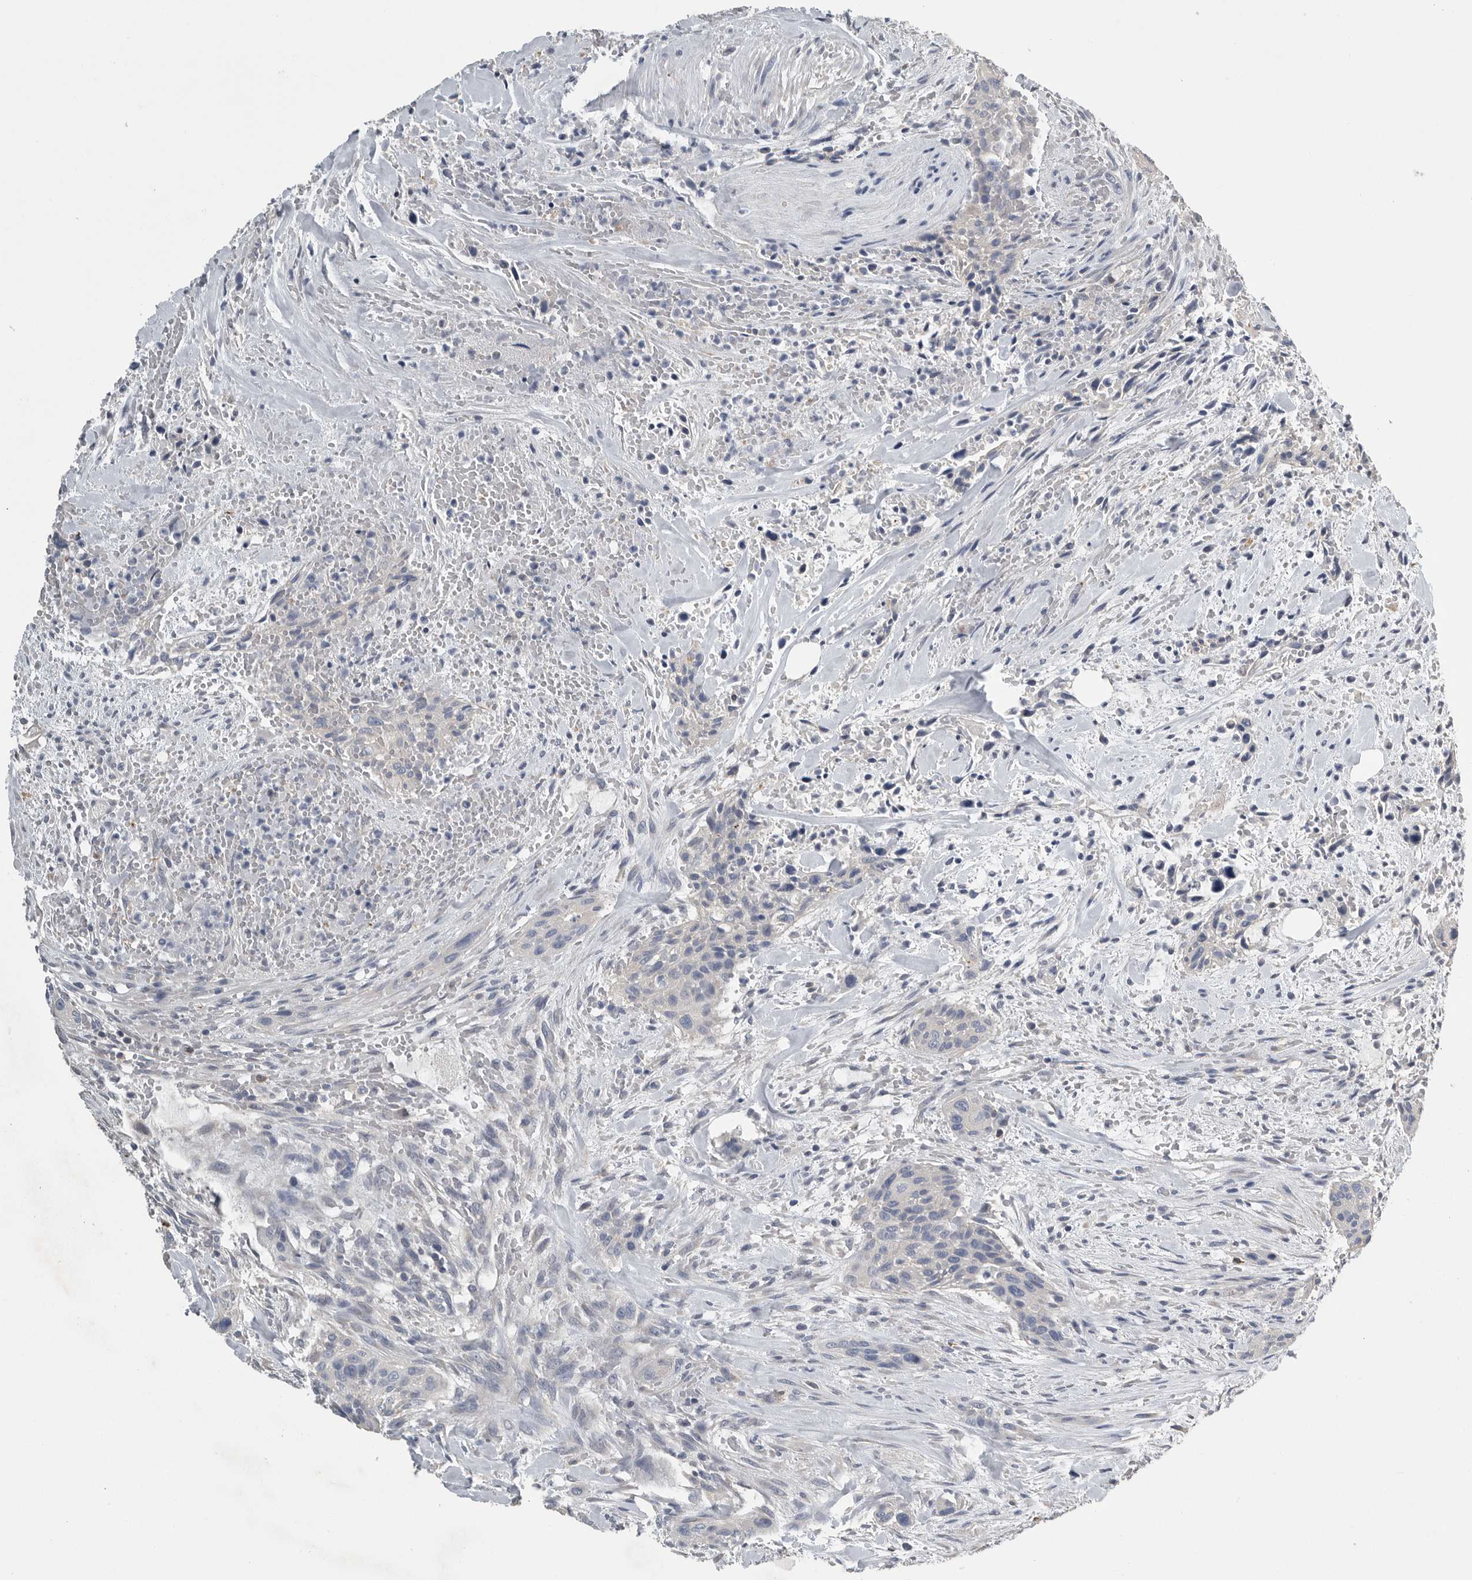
{"staining": {"intensity": "negative", "quantity": "none", "location": "none"}, "tissue": "urothelial cancer", "cell_type": "Tumor cells", "image_type": "cancer", "snomed": [{"axis": "morphology", "description": "Urothelial carcinoma, High grade"}, {"axis": "topography", "description": "Urinary bladder"}], "caption": "Immunohistochemical staining of human urothelial cancer shows no significant positivity in tumor cells. The staining is performed using DAB (3,3'-diaminobenzidine) brown chromogen with nuclei counter-stained in using hematoxylin.", "gene": "PDCD4", "patient": {"sex": "male", "age": 35}}